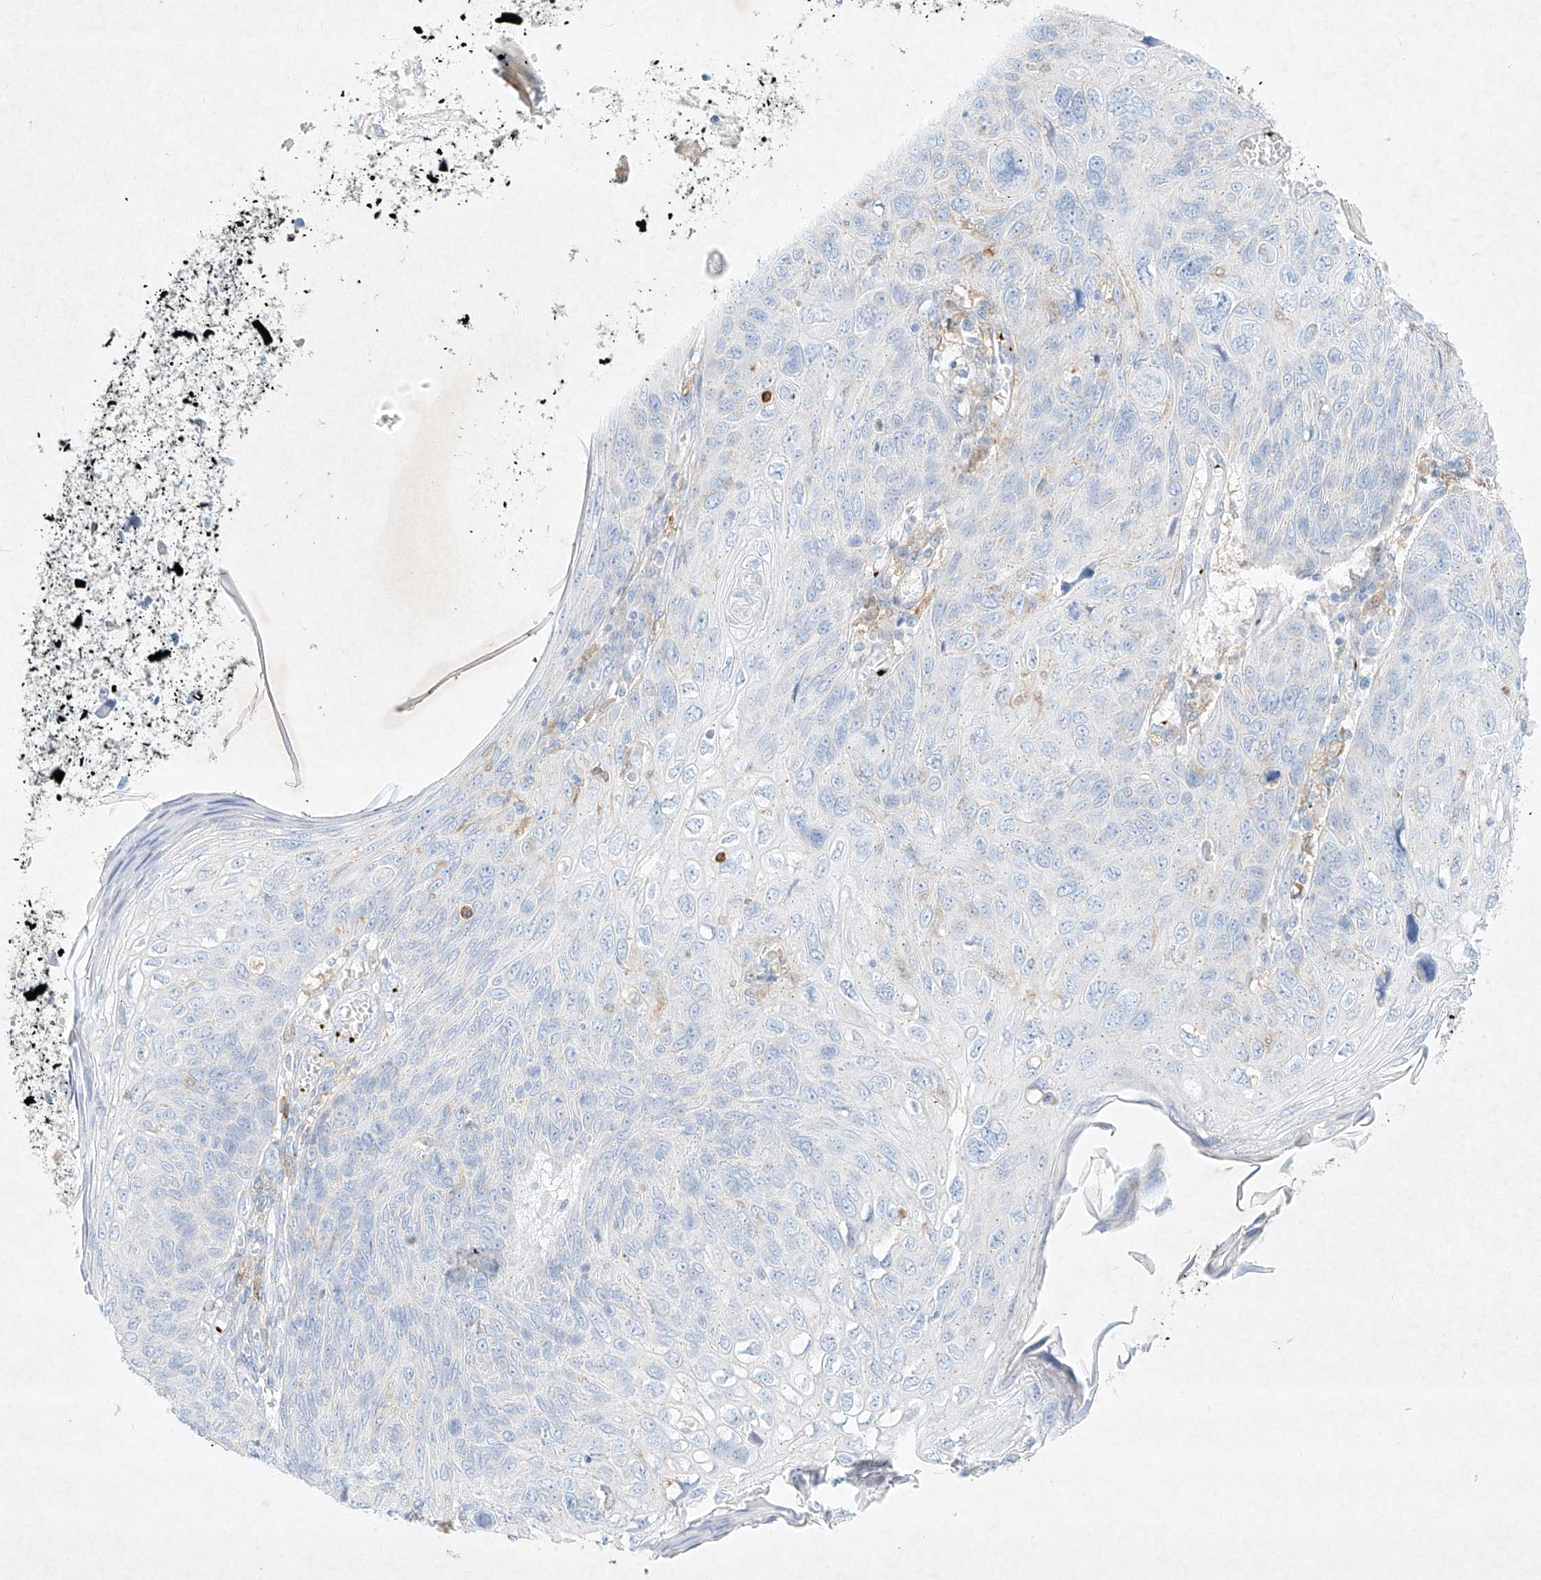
{"staining": {"intensity": "negative", "quantity": "none", "location": "none"}, "tissue": "skin cancer", "cell_type": "Tumor cells", "image_type": "cancer", "snomed": [{"axis": "morphology", "description": "Squamous cell carcinoma, NOS"}, {"axis": "topography", "description": "Skin"}], "caption": "Image shows no protein positivity in tumor cells of skin squamous cell carcinoma tissue. (DAB (3,3'-diaminobenzidine) IHC visualized using brightfield microscopy, high magnification).", "gene": "PLEK", "patient": {"sex": "female", "age": 90}}